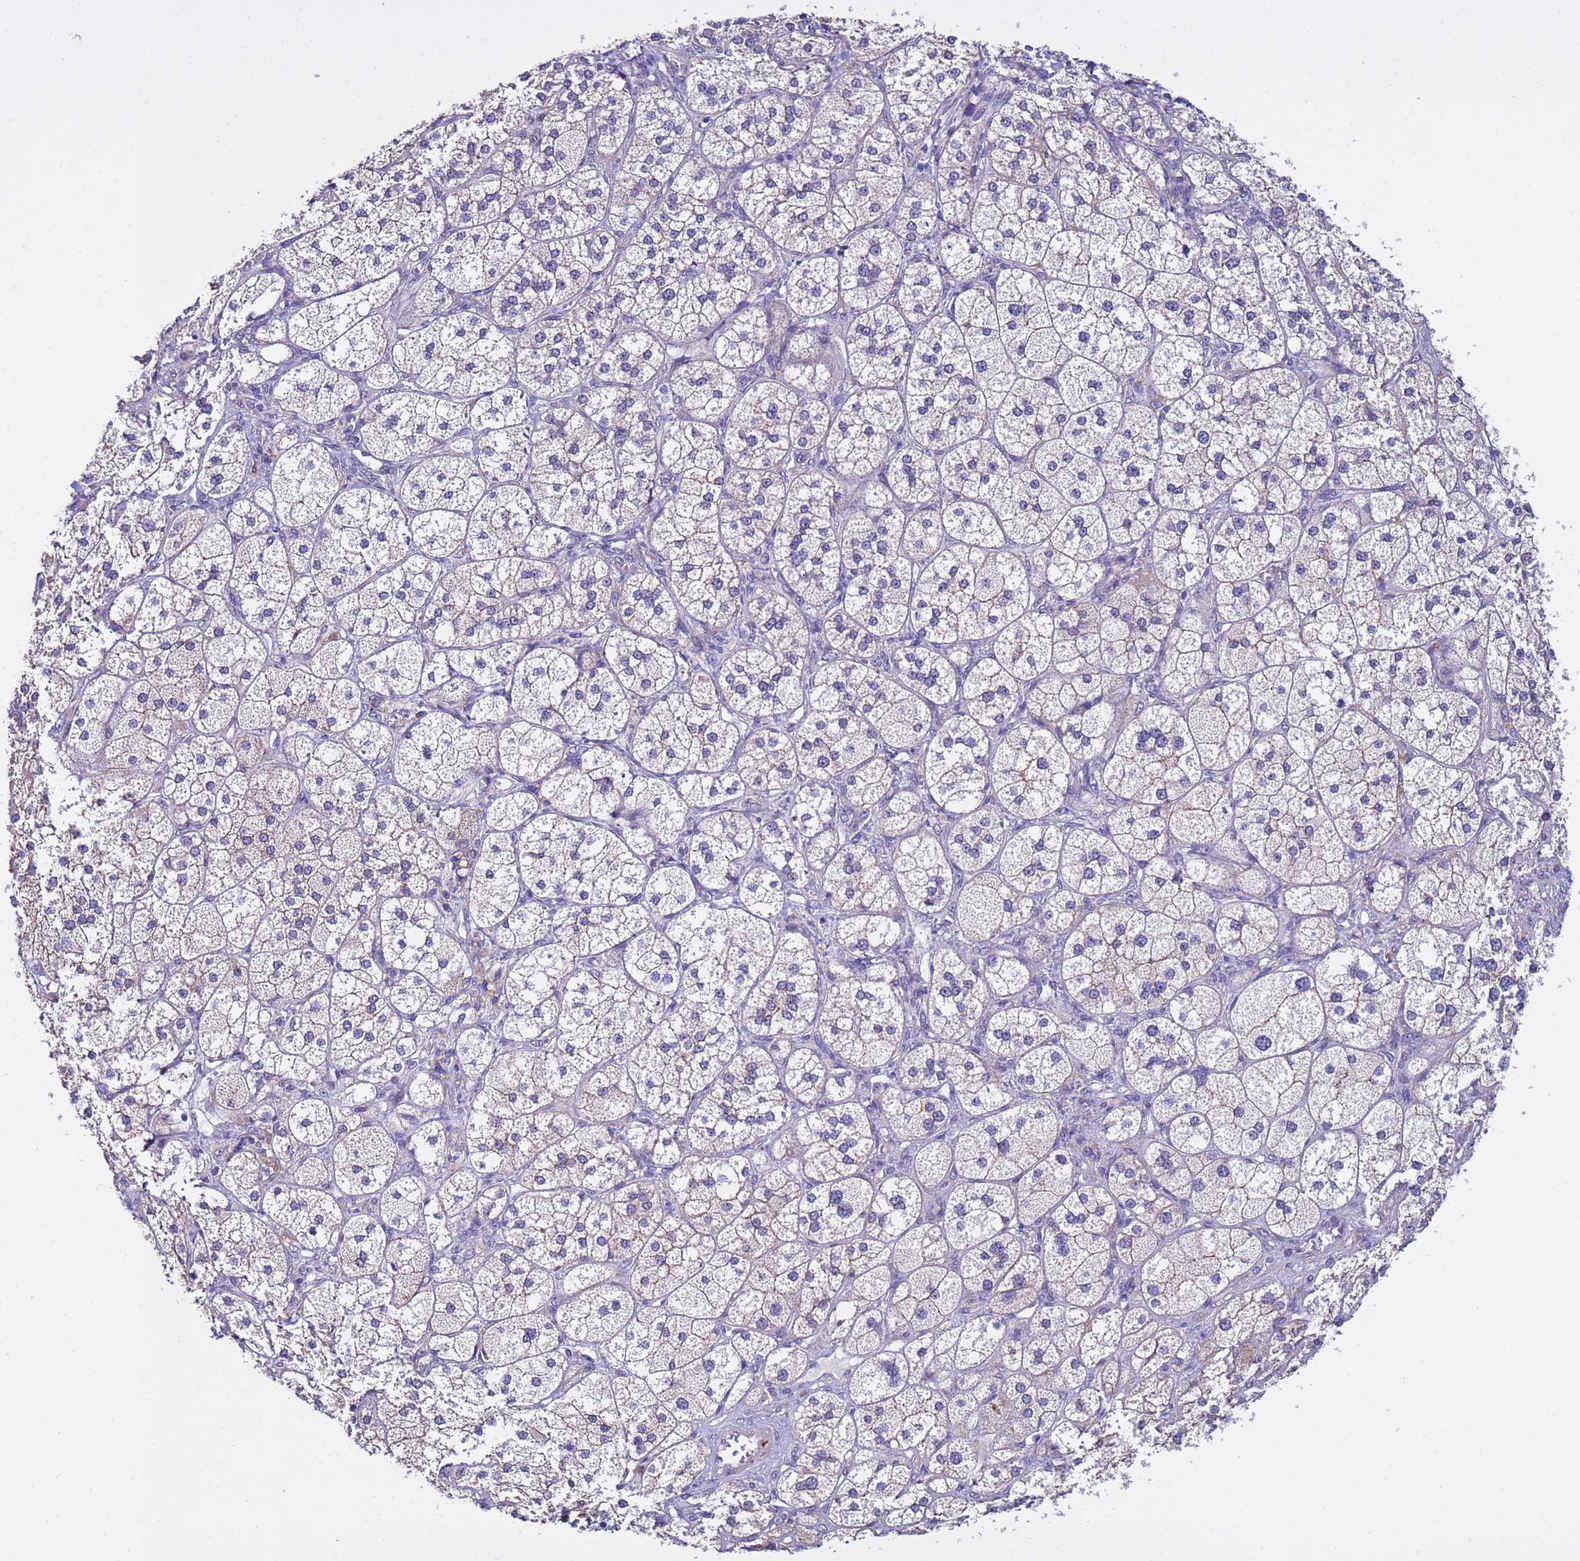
{"staining": {"intensity": "moderate", "quantity": "<25%", "location": "cytoplasmic/membranous"}, "tissue": "adrenal gland", "cell_type": "Glandular cells", "image_type": "normal", "snomed": [{"axis": "morphology", "description": "Normal tissue, NOS"}, {"axis": "topography", "description": "Adrenal gland"}], "caption": "A low amount of moderate cytoplasmic/membranous expression is identified in approximately <25% of glandular cells in normal adrenal gland. (DAB IHC with brightfield microscopy, high magnification).", "gene": "IGSF11", "patient": {"sex": "male", "age": 61}}